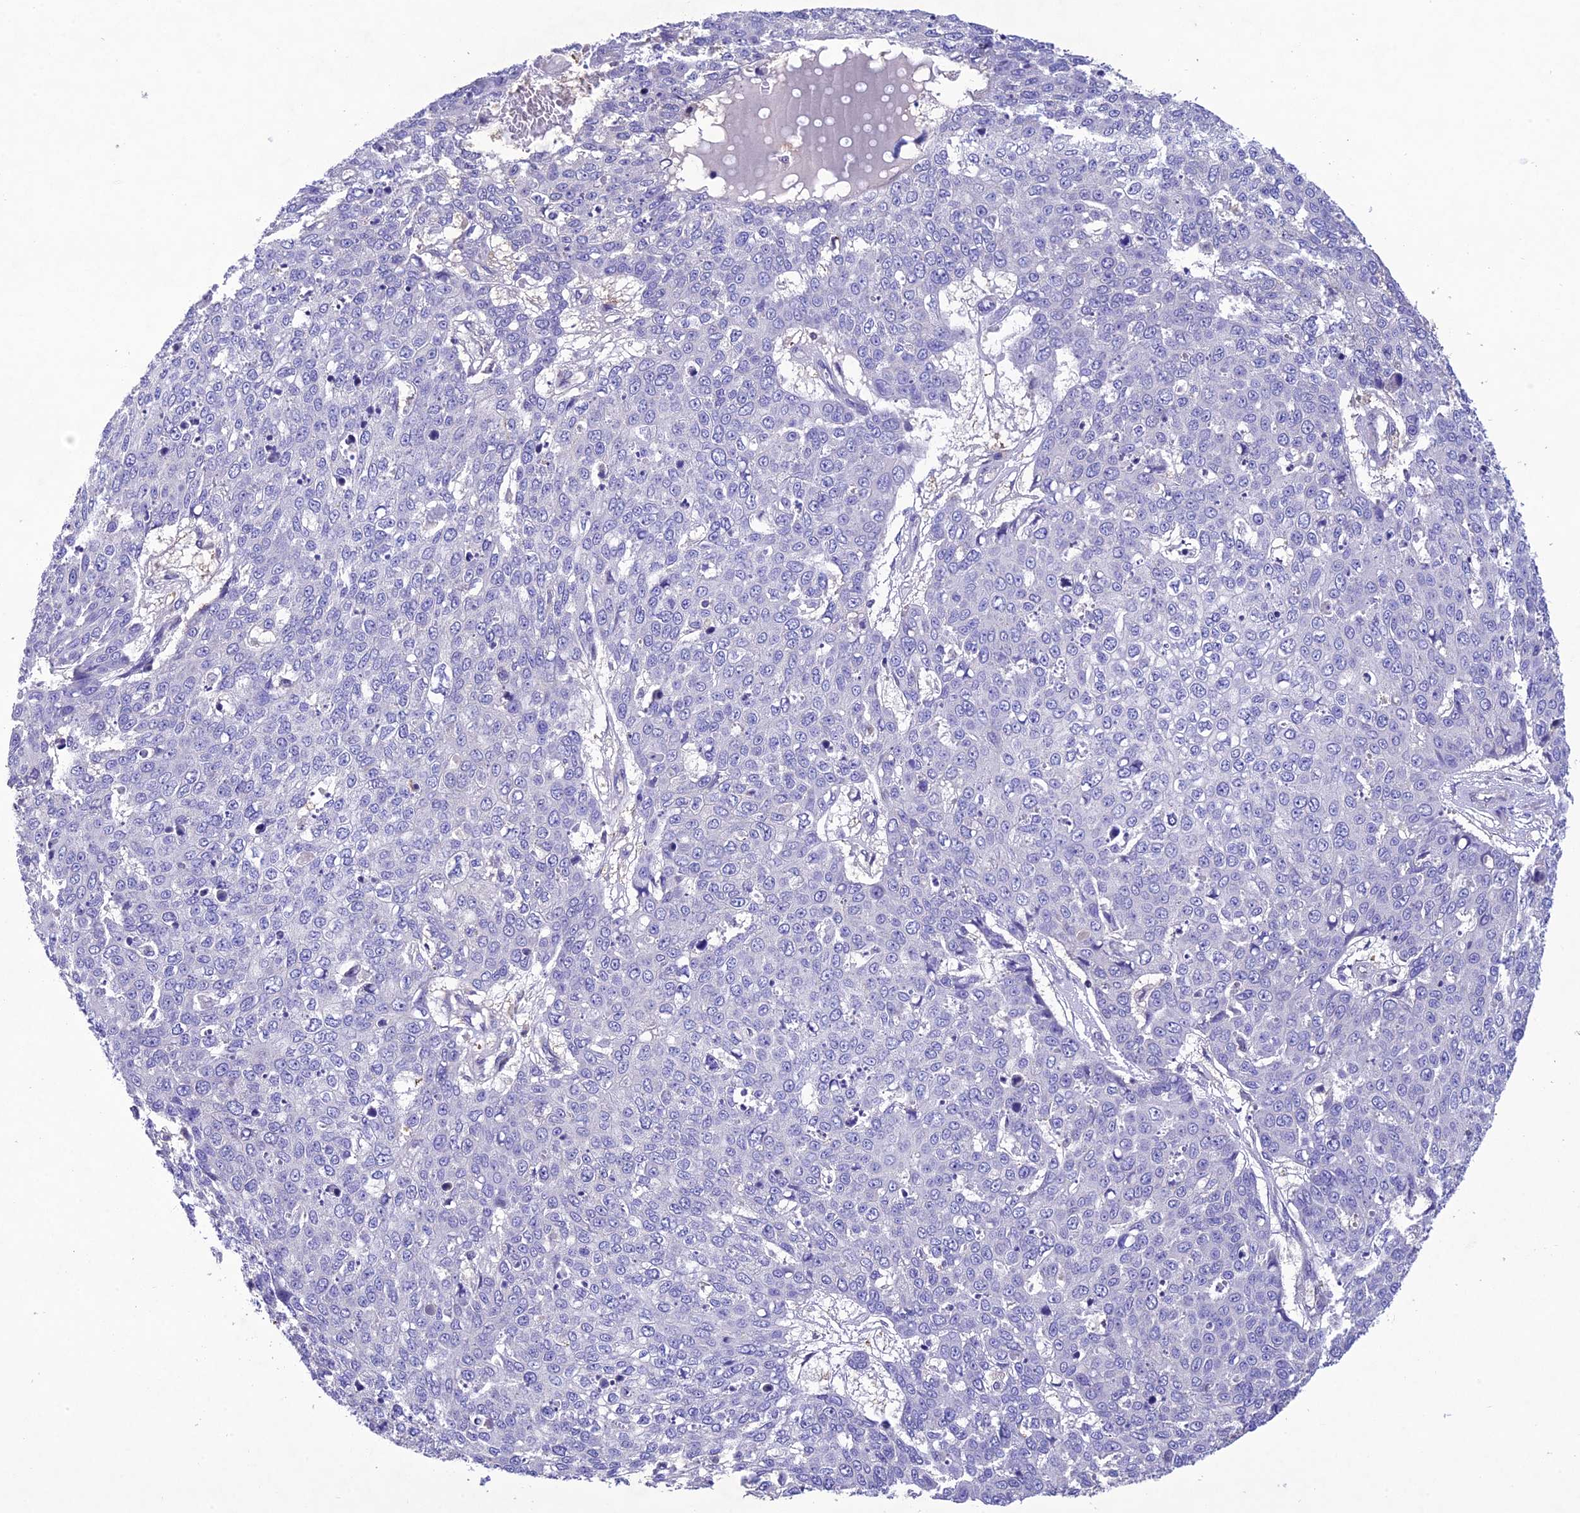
{"staining": {"intensity": "negative", "quantity": "none", "location": "none"}, "tissue": "skin cancer", "cell_type": "Tumor cells", "image_type": "cancer", "snomed": [{"axis": "morphology", "description": "Normal tissue, NOS"}, {"axis": "morphology", "description": "Squamous cell carcinoma, NOS"}, {"axis": "topography", "description": "Skin"}], "caption": "The micrograph displays no staining of tumor cells in squamous cell carcinoma (skin).", "gene": "SNX24", "patient": {"sex": "male", "age": 72}}